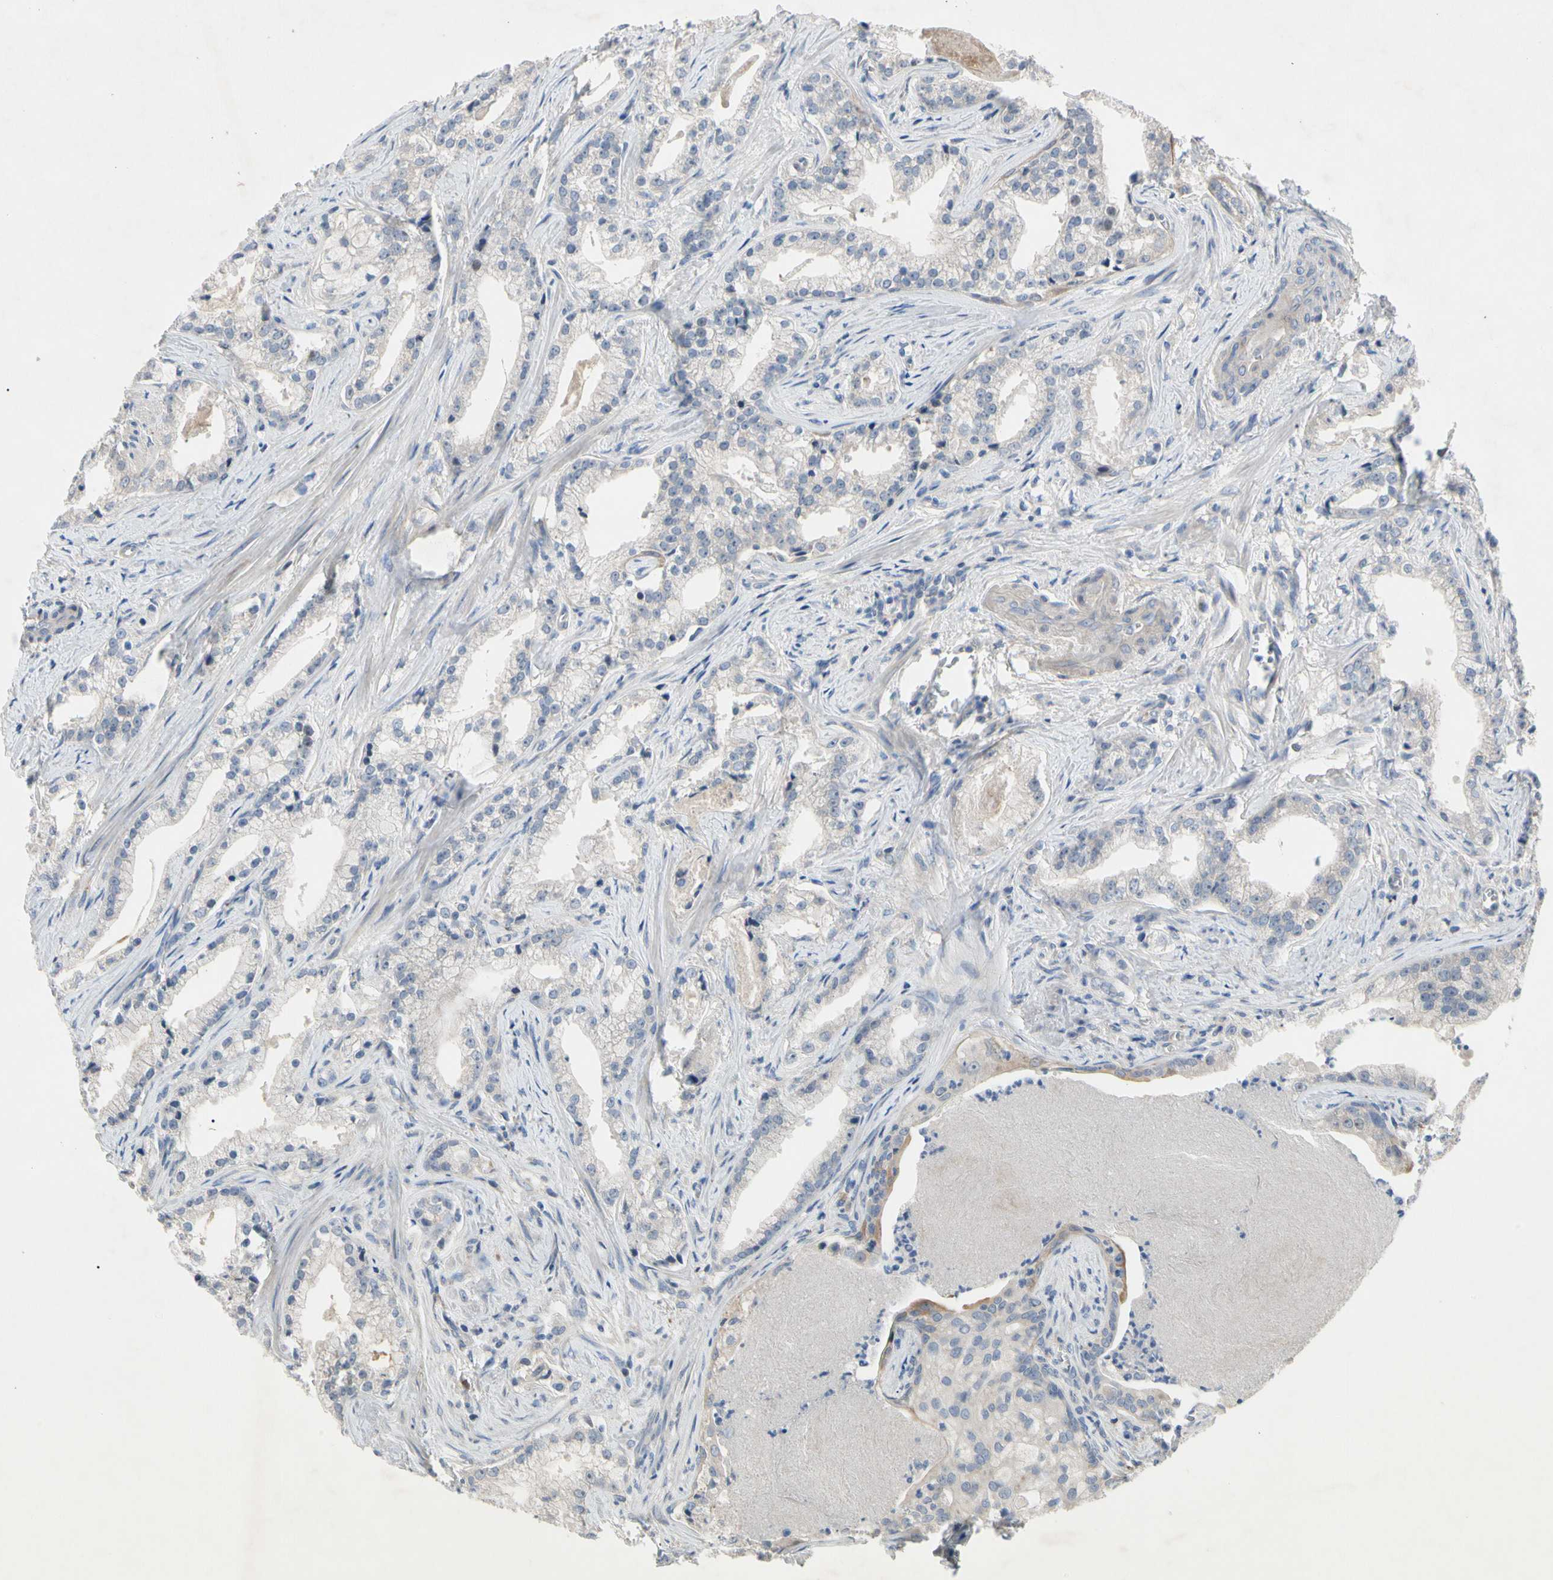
{"staining": {"intensity": "negative", "quantity": "none", "location": "none"}, "tissue": "prostate cancer", "cell_type": "Tumor cells", "image_type": "cancer", "snomed": [{"axis": "morphology", "description": "Adenocarcinoma, Low grade"}, {"axis": "topography", "description": "Prostate"}], "caption": "This is an IHC image of human adenocarcinoma (low-grade) (prostate). There is no expression in tumor cells.", "gene": "GAS6", "patient": {"sex": "male", "age": 59}}